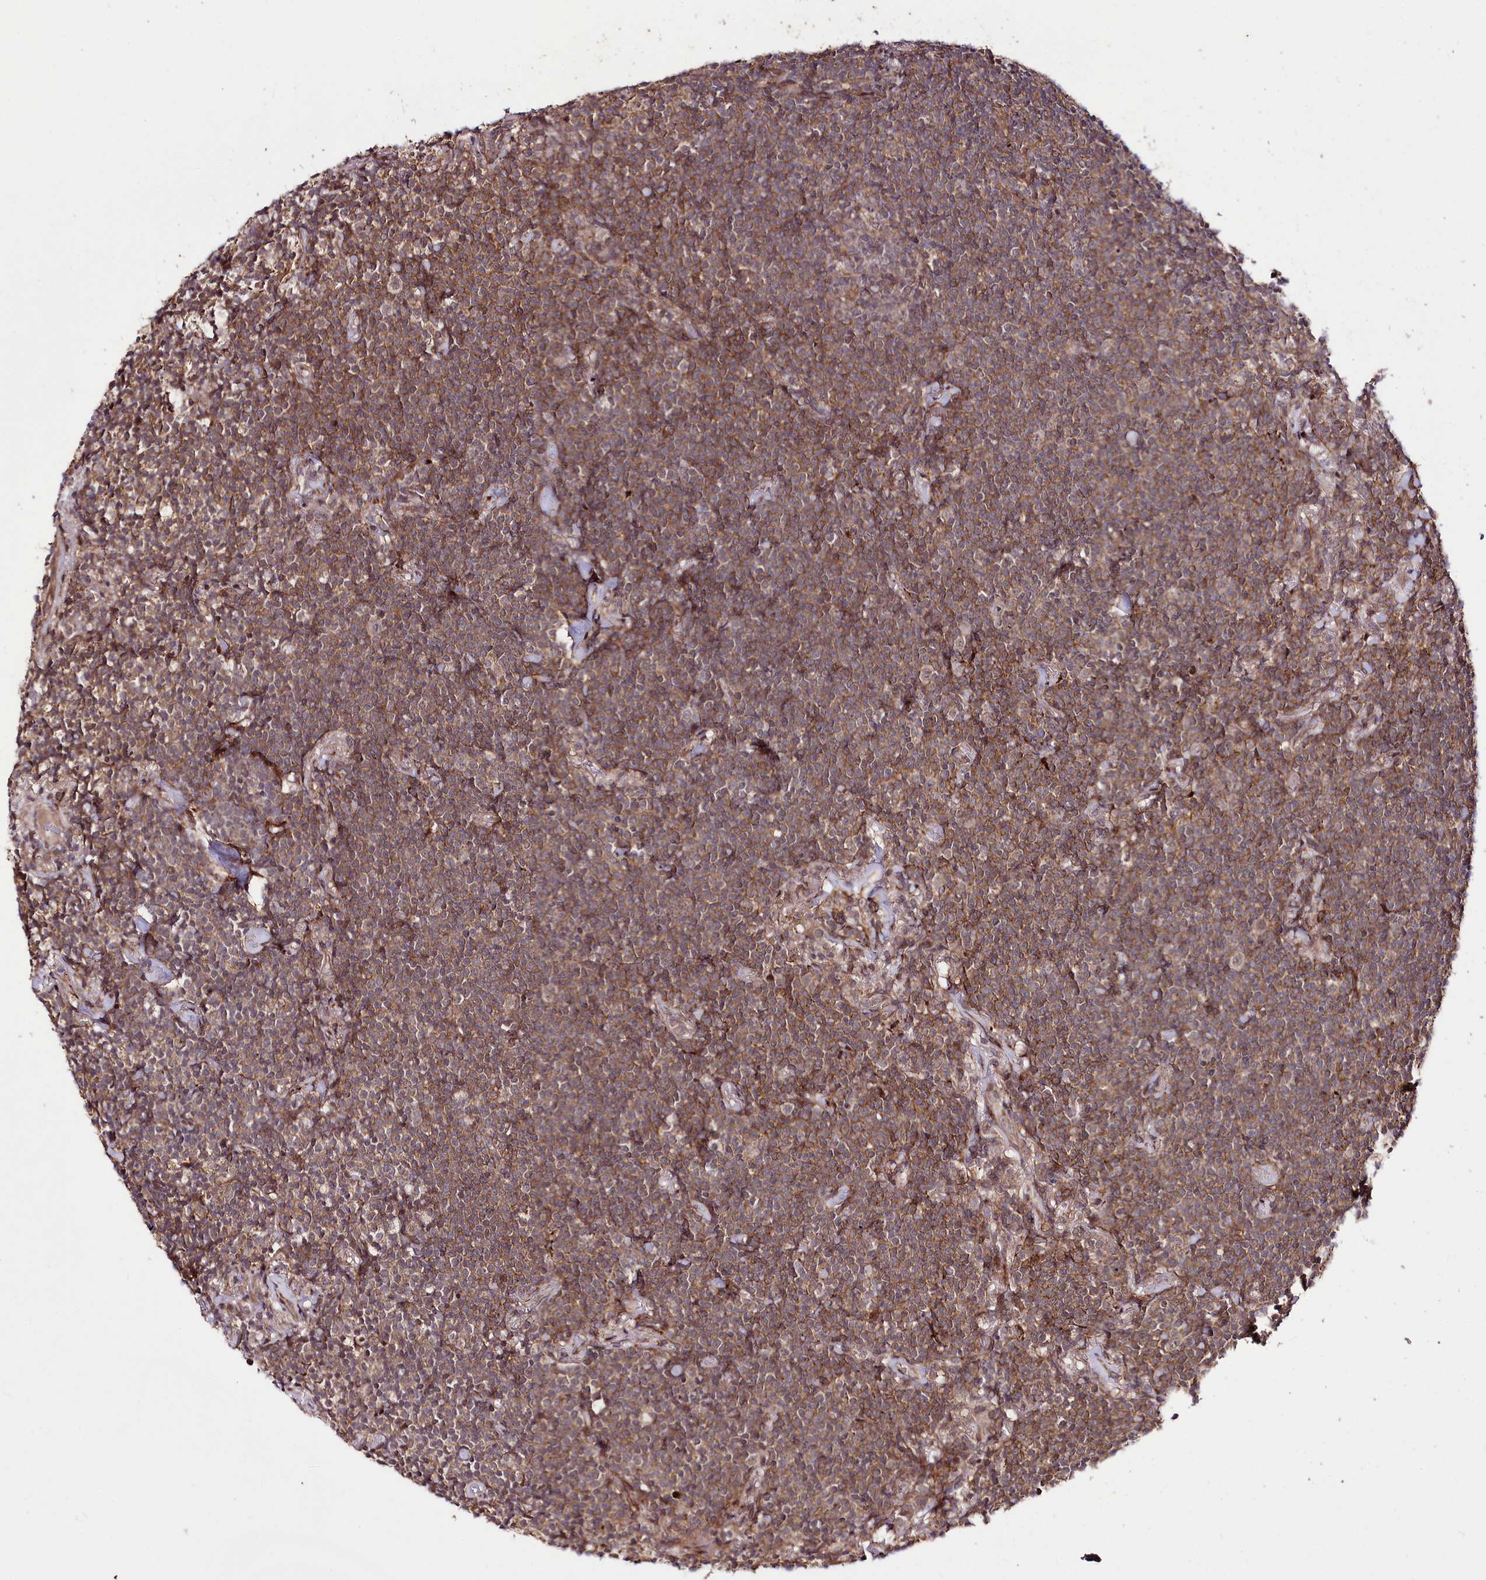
{"staining": {"intensity": "moderate", "quantity": "25%-75%", "location": "cytoplasmic/membranous"}, "tissue": "lymphoma", "cell_type": "Tumor cells", "image_type": "cancer", "snomed": [{"axis": "morphology", "description": "Malignant lymphoma, non-Hodgkin's type, Low grade"}, {"axis": "topography", "description": "Lung"}], "caption": "This micrograph reveals IHC staining of low-grade malignant lymphoma, non-Hodgkin's type, with medium moderate cytoplasmic/membranous staining in approximately 25%-75% of tumor cells.", "gene": "PHLDB1", "patient": {"sex": "female", "age": 71}}